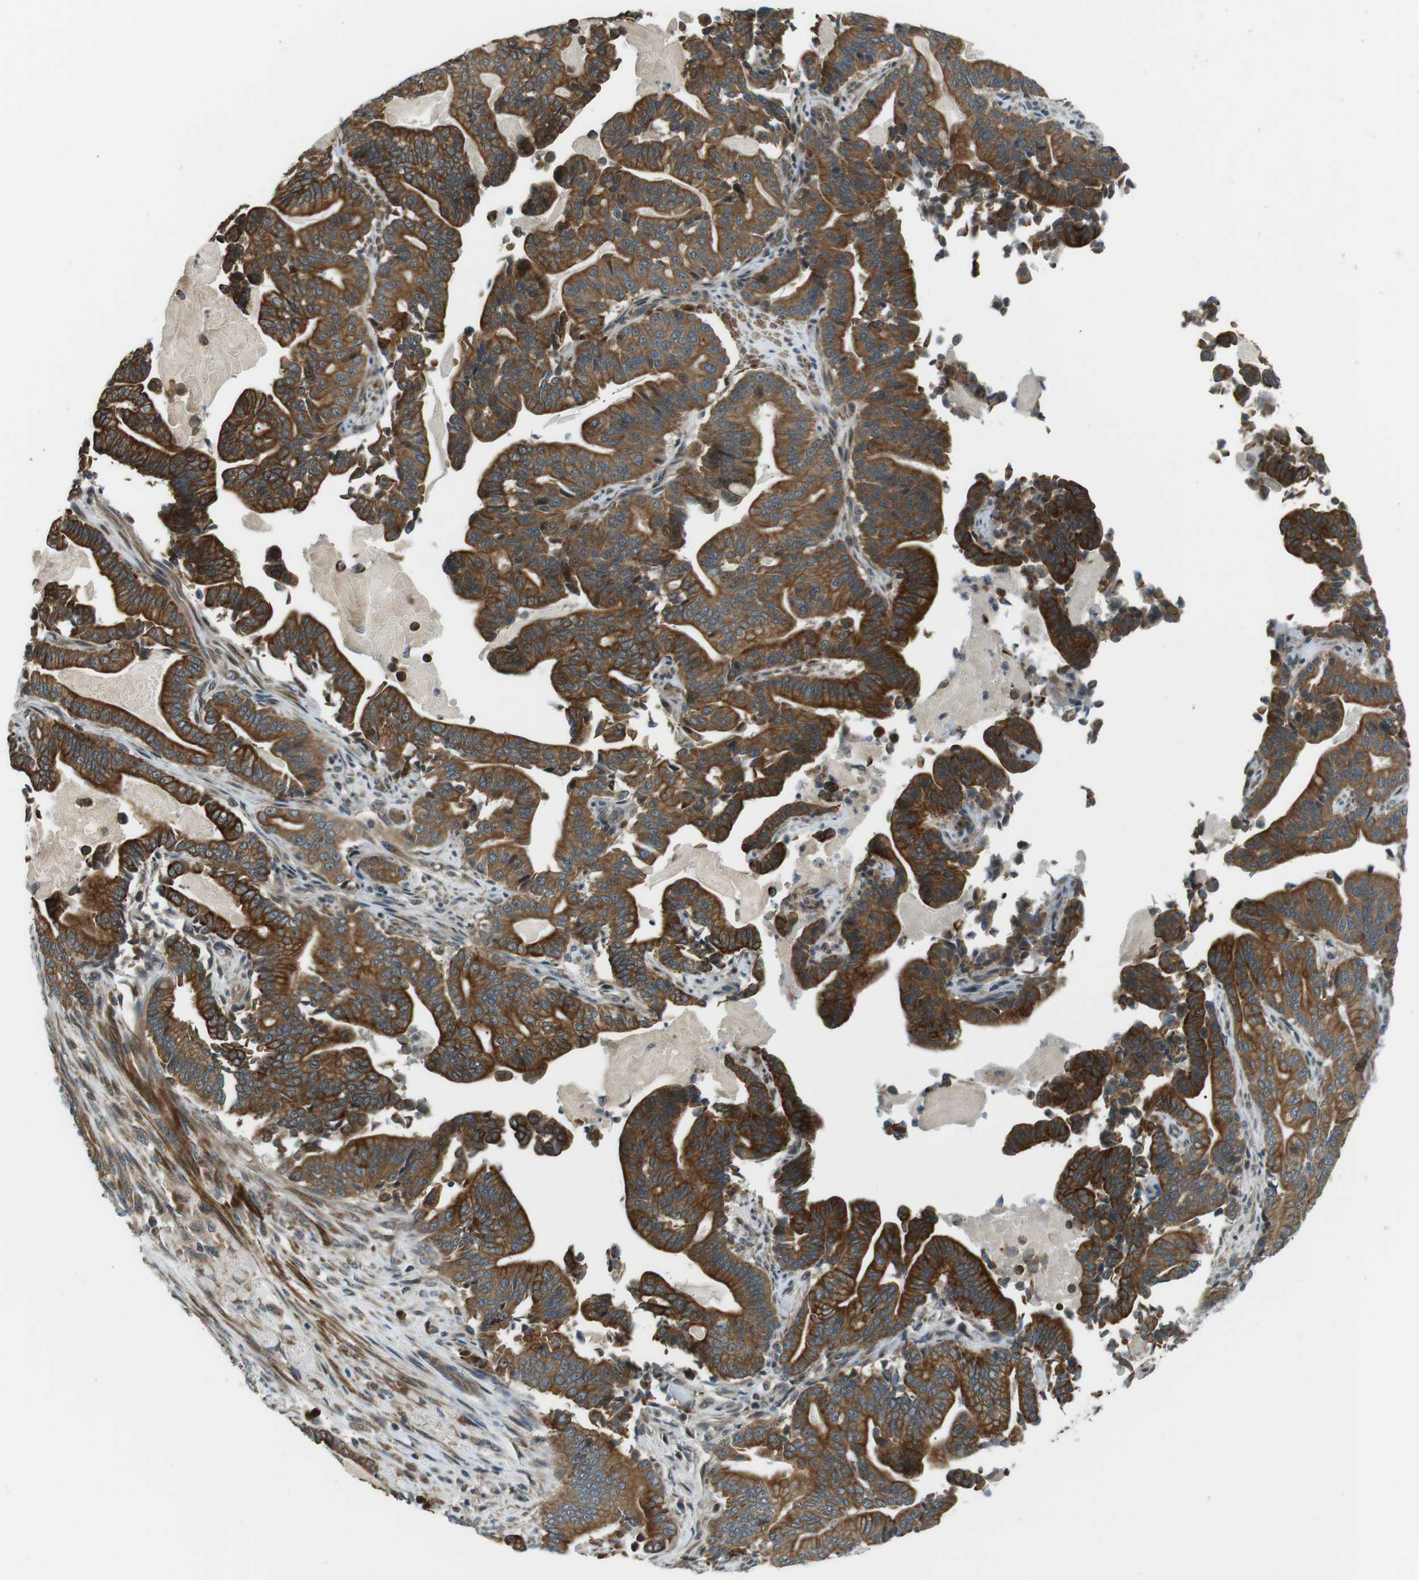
{"staining": {"intensity": "strong", "quantity": ">75%", "location": "cytoplasmic/membranous"}, "tissue": "pancreatic cancer", "cell_type": "Tumor cells", "image_type": "cancer", "snomed": [{"axis": "morphology", "description": "Normal tissue, NOS"}, {"axis": "morphology", "description": "Adenocarcinoma, NOS"}, {"axis": "topography", "description": "Pancreas"}], "caption": "Protein expression analysis of pancreatic cancer (adenocarcinoma) reveals strong cytoplasmic/membranous expression in approximately >75% of tumor cells.", "gene": "TMEM74", "patient": {"sex": "male", "age": 63}}